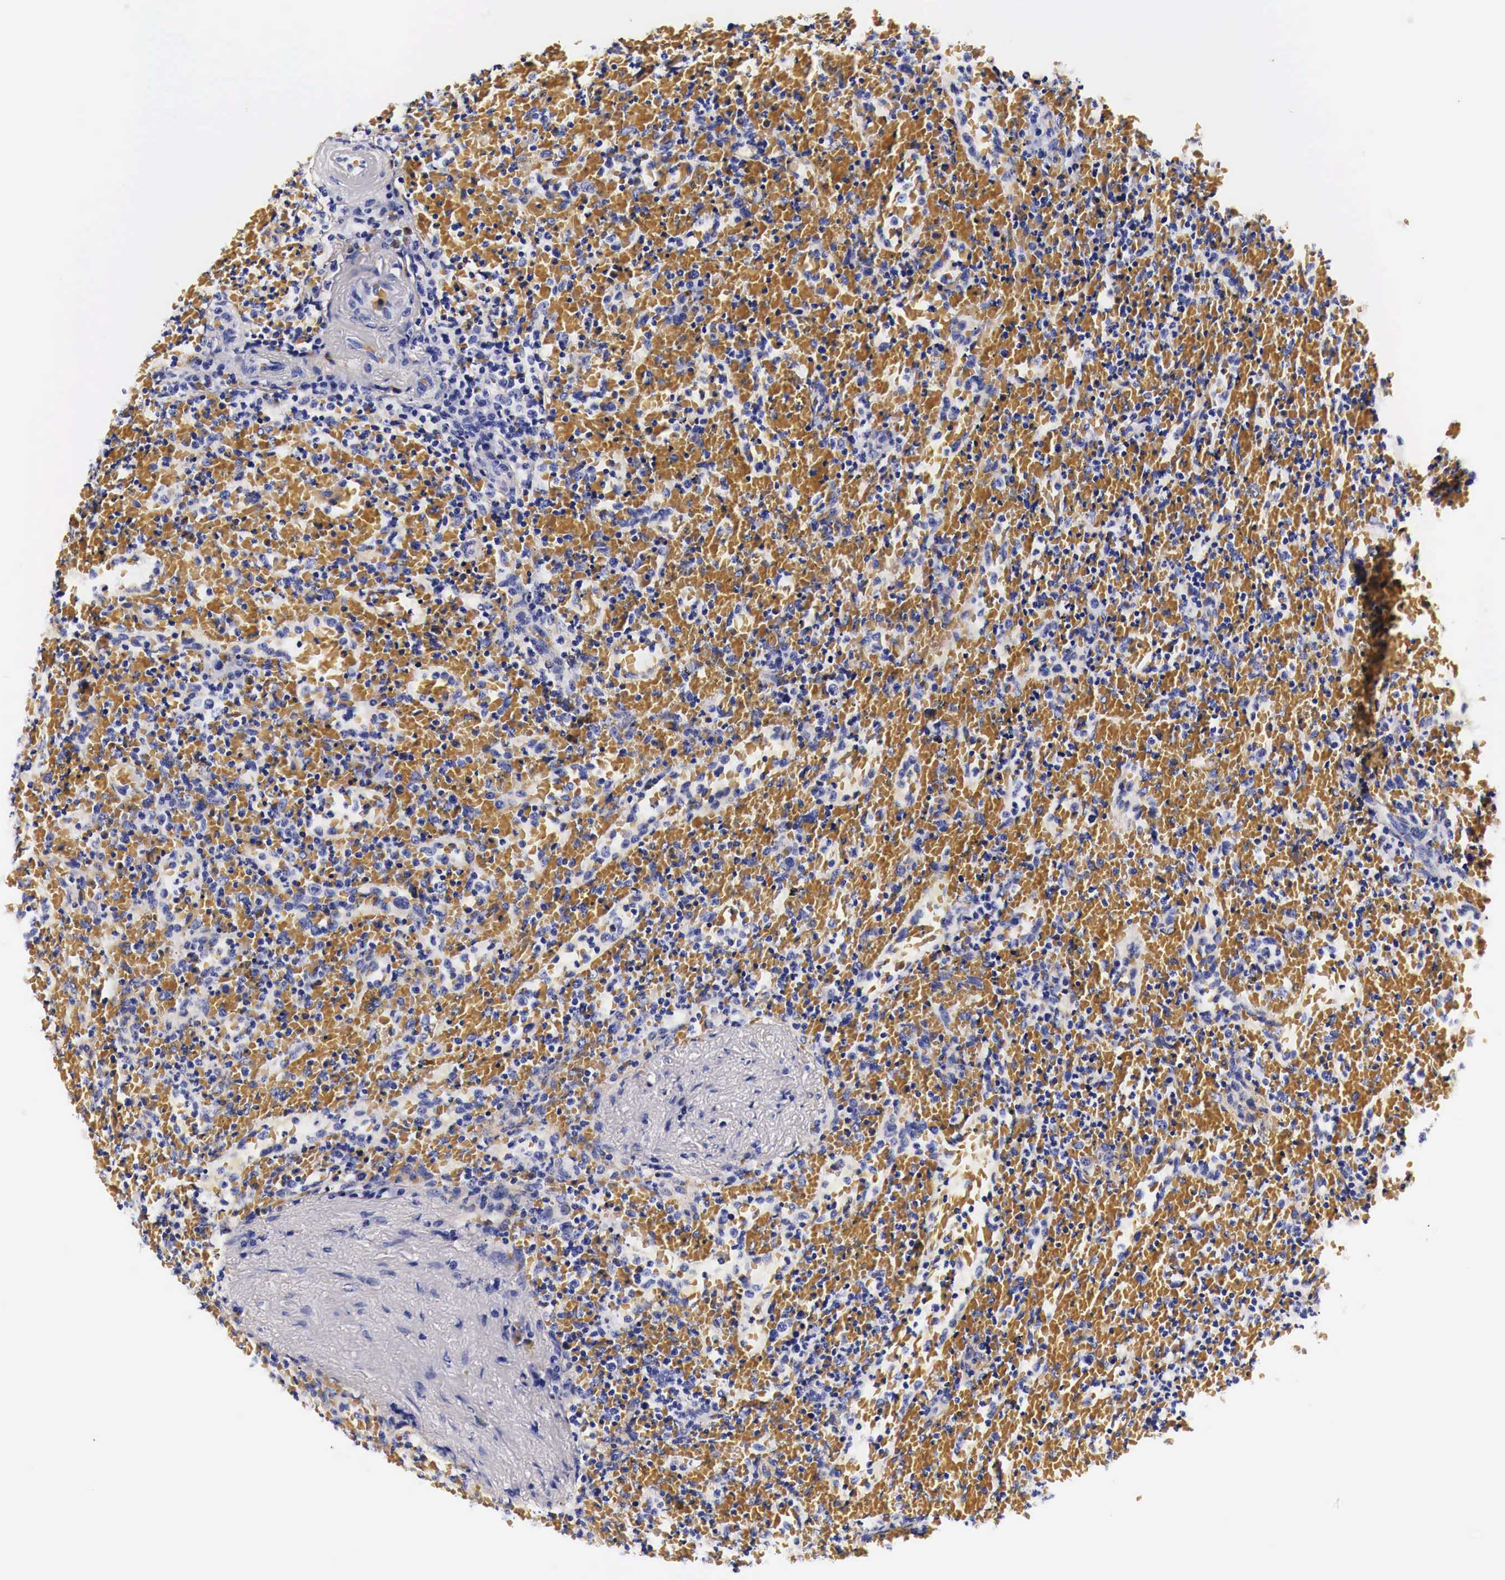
{"staining": {"intensity": "negative", "quantity": "none", "location": "none"}, "tissue": "lymphoma", "cell_type": "Tumor cells", "image_type": "cancer", "snomed": [{"axis": "morphology", "description": "Malignant lymphoma, non-Hodgkin's type, High grade"}, {"axis": "topography", "description": "Spleen"}, {"axis": "topography", "description": "Lymph node"}], "caption": "Malignant lymphoma, non-Hodgkin's type (high-grade) stained for a protein using immunohistochemistry exhibits no staining tumor cells.", "gene": "EGFR", "patient": {"sex": "female", "age": 70}}